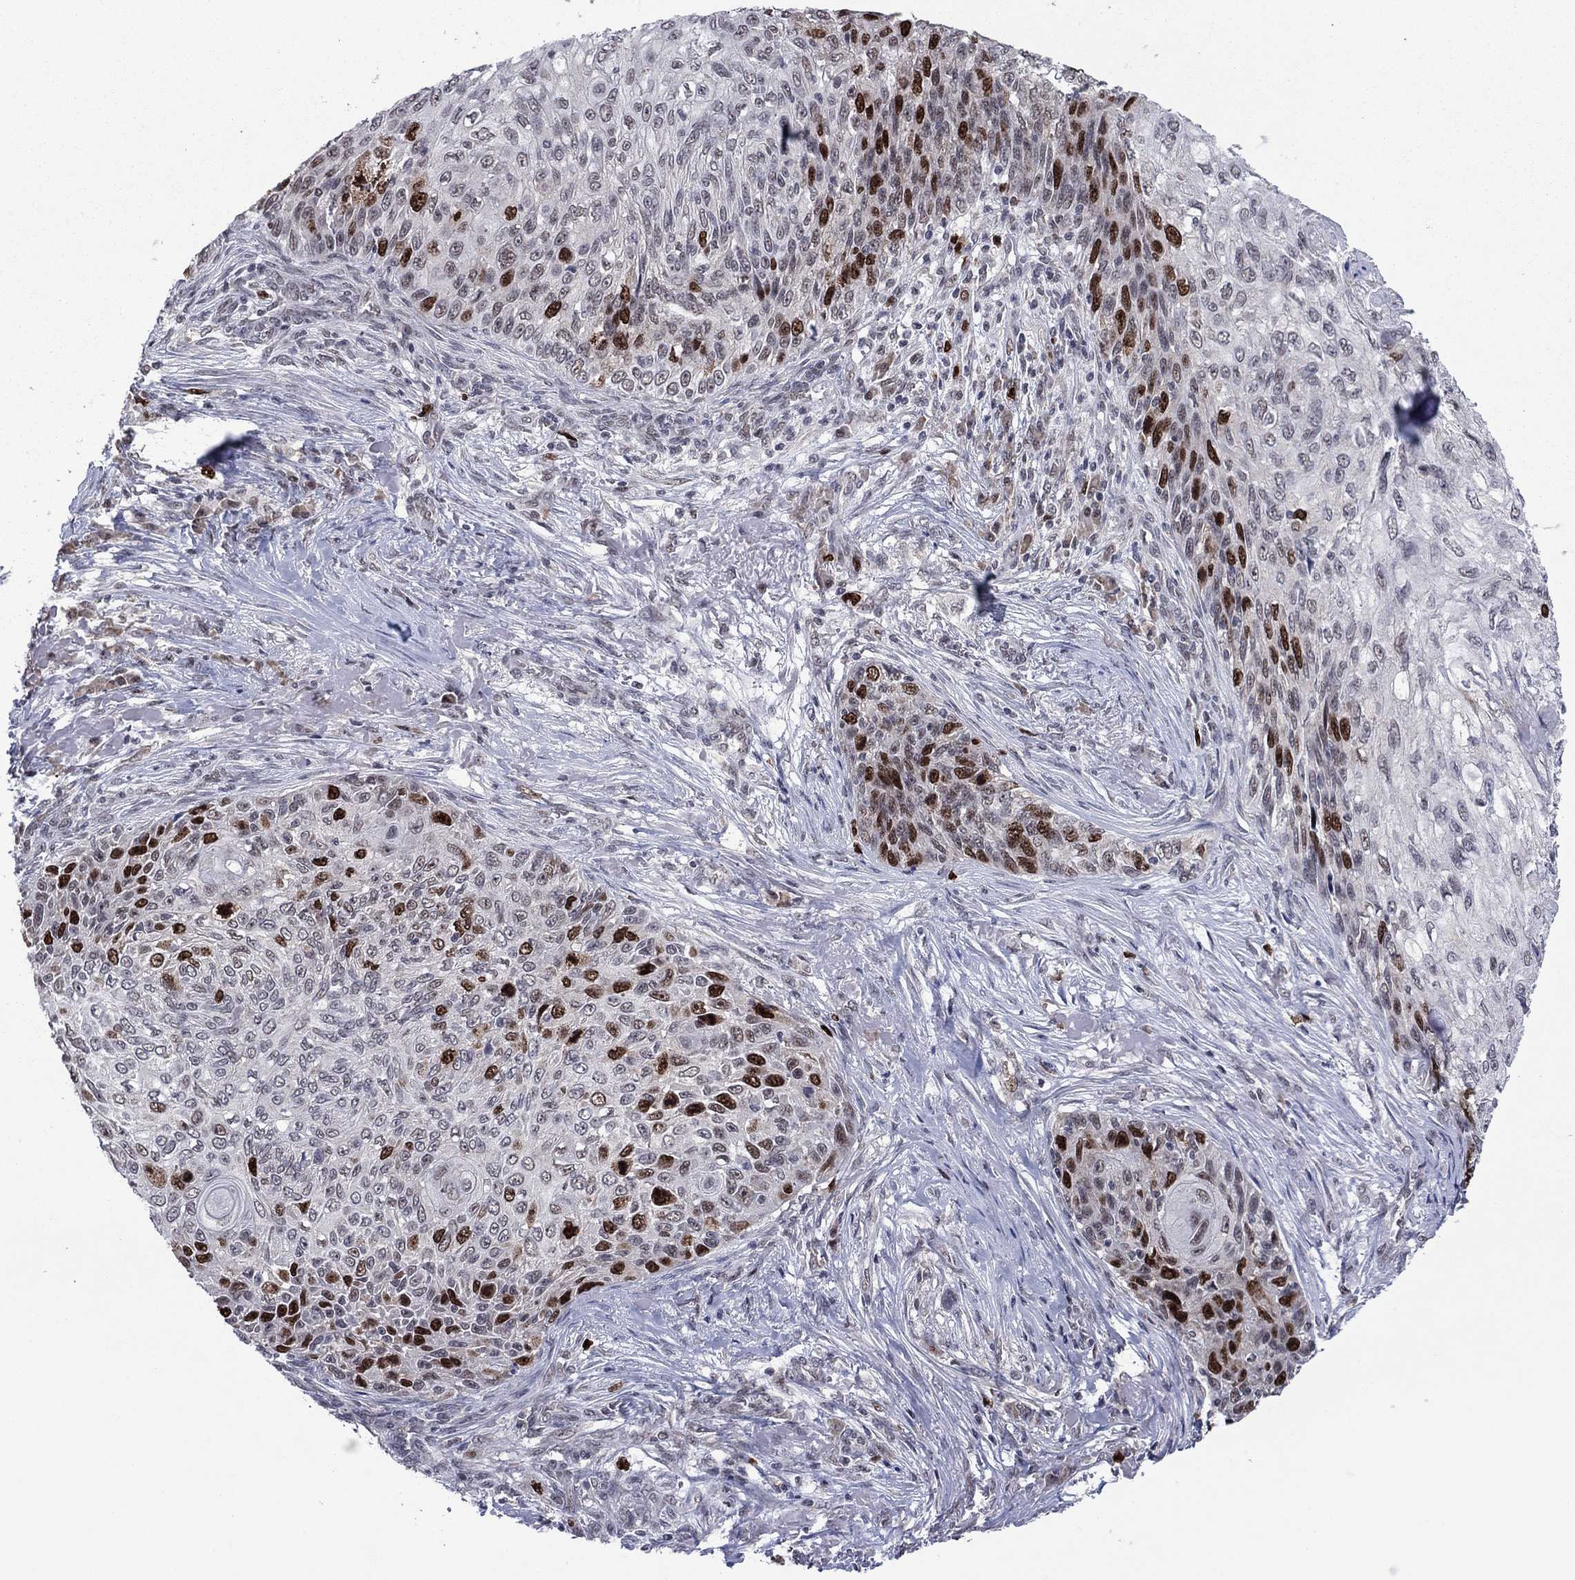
{"staining": {"intensity": "strong", "quantity": "25%-75%", "location": "nuclear"}, "tissue": "skin cancer", "cell_type": "Tumor cells", "image_type": "cancer", "snomed": [{"axis": "morphology", "description": "Squamous cell carcinoma, NOS"}, {"axis": "topography", "description": "Skin"}], "caption": "Skin cancer stained with a brown dye exhibits strong nuclear positive positivity in approximately 25%-75% of tumor cells.", "gene": "CDCA5", "patient": {"sex": "male", "age": 92}}